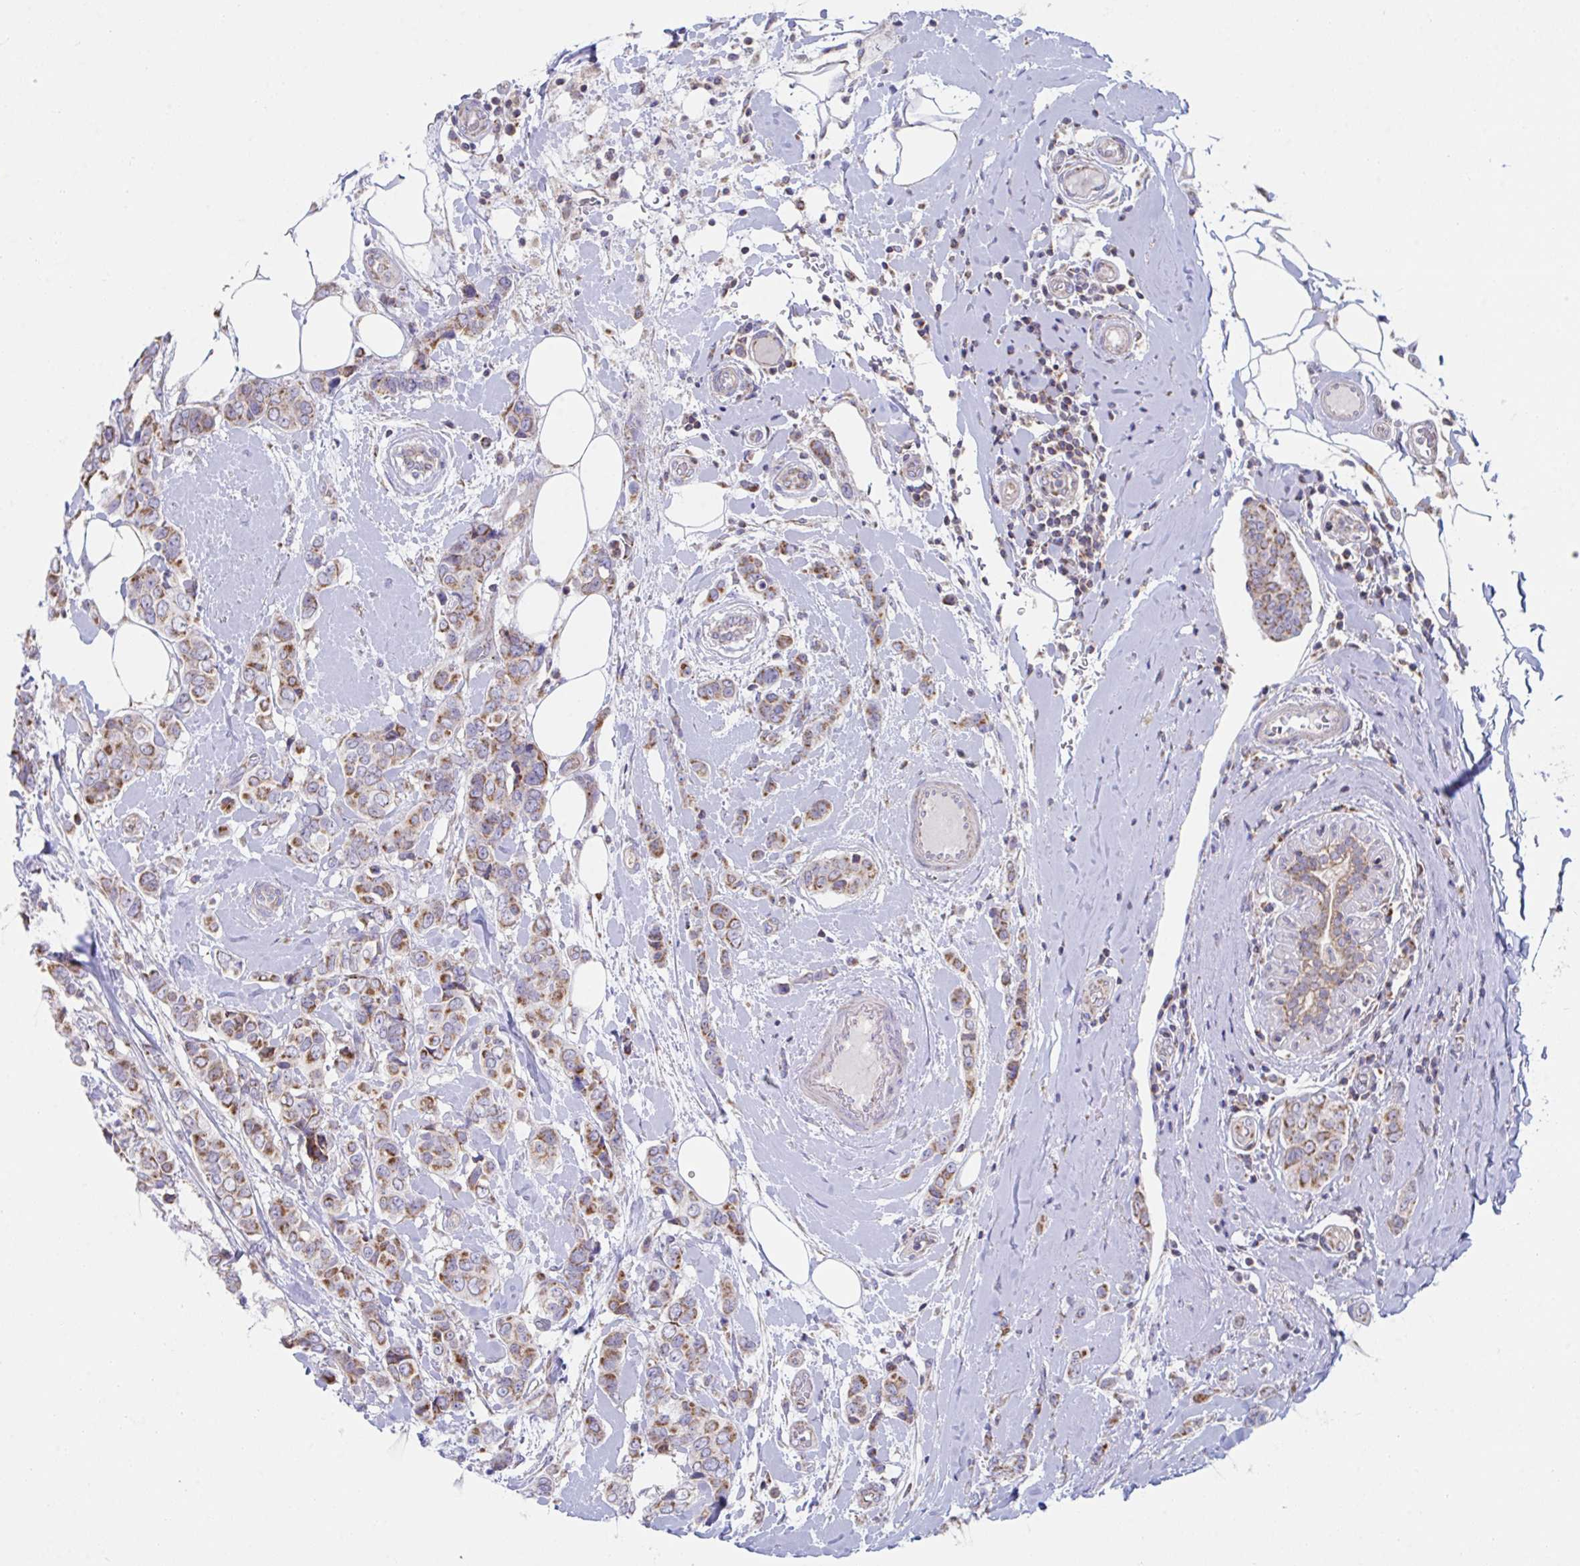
{"staining": {"intensity": "moderate", "quantity": ">75%", "location": "cytoplasmic/membranous"}, "tissue": "breast cancer", "cell_type": "Tumor cells", "image_type": "cancer", "snomed": [{"axis": "morphology", "description": "Lobular carcinoma"}, {"axis": "topography", "description": "Breast"}], "caption": "Immunohistochemistry (IHC) of breast lobular carcinoma reveals medium levels of moderate cytoplasmic/membranous staining in approximately >75% of tumor cells.", "gene": "NDUFA7", "patient": {"sex": "female", "age": 51}}